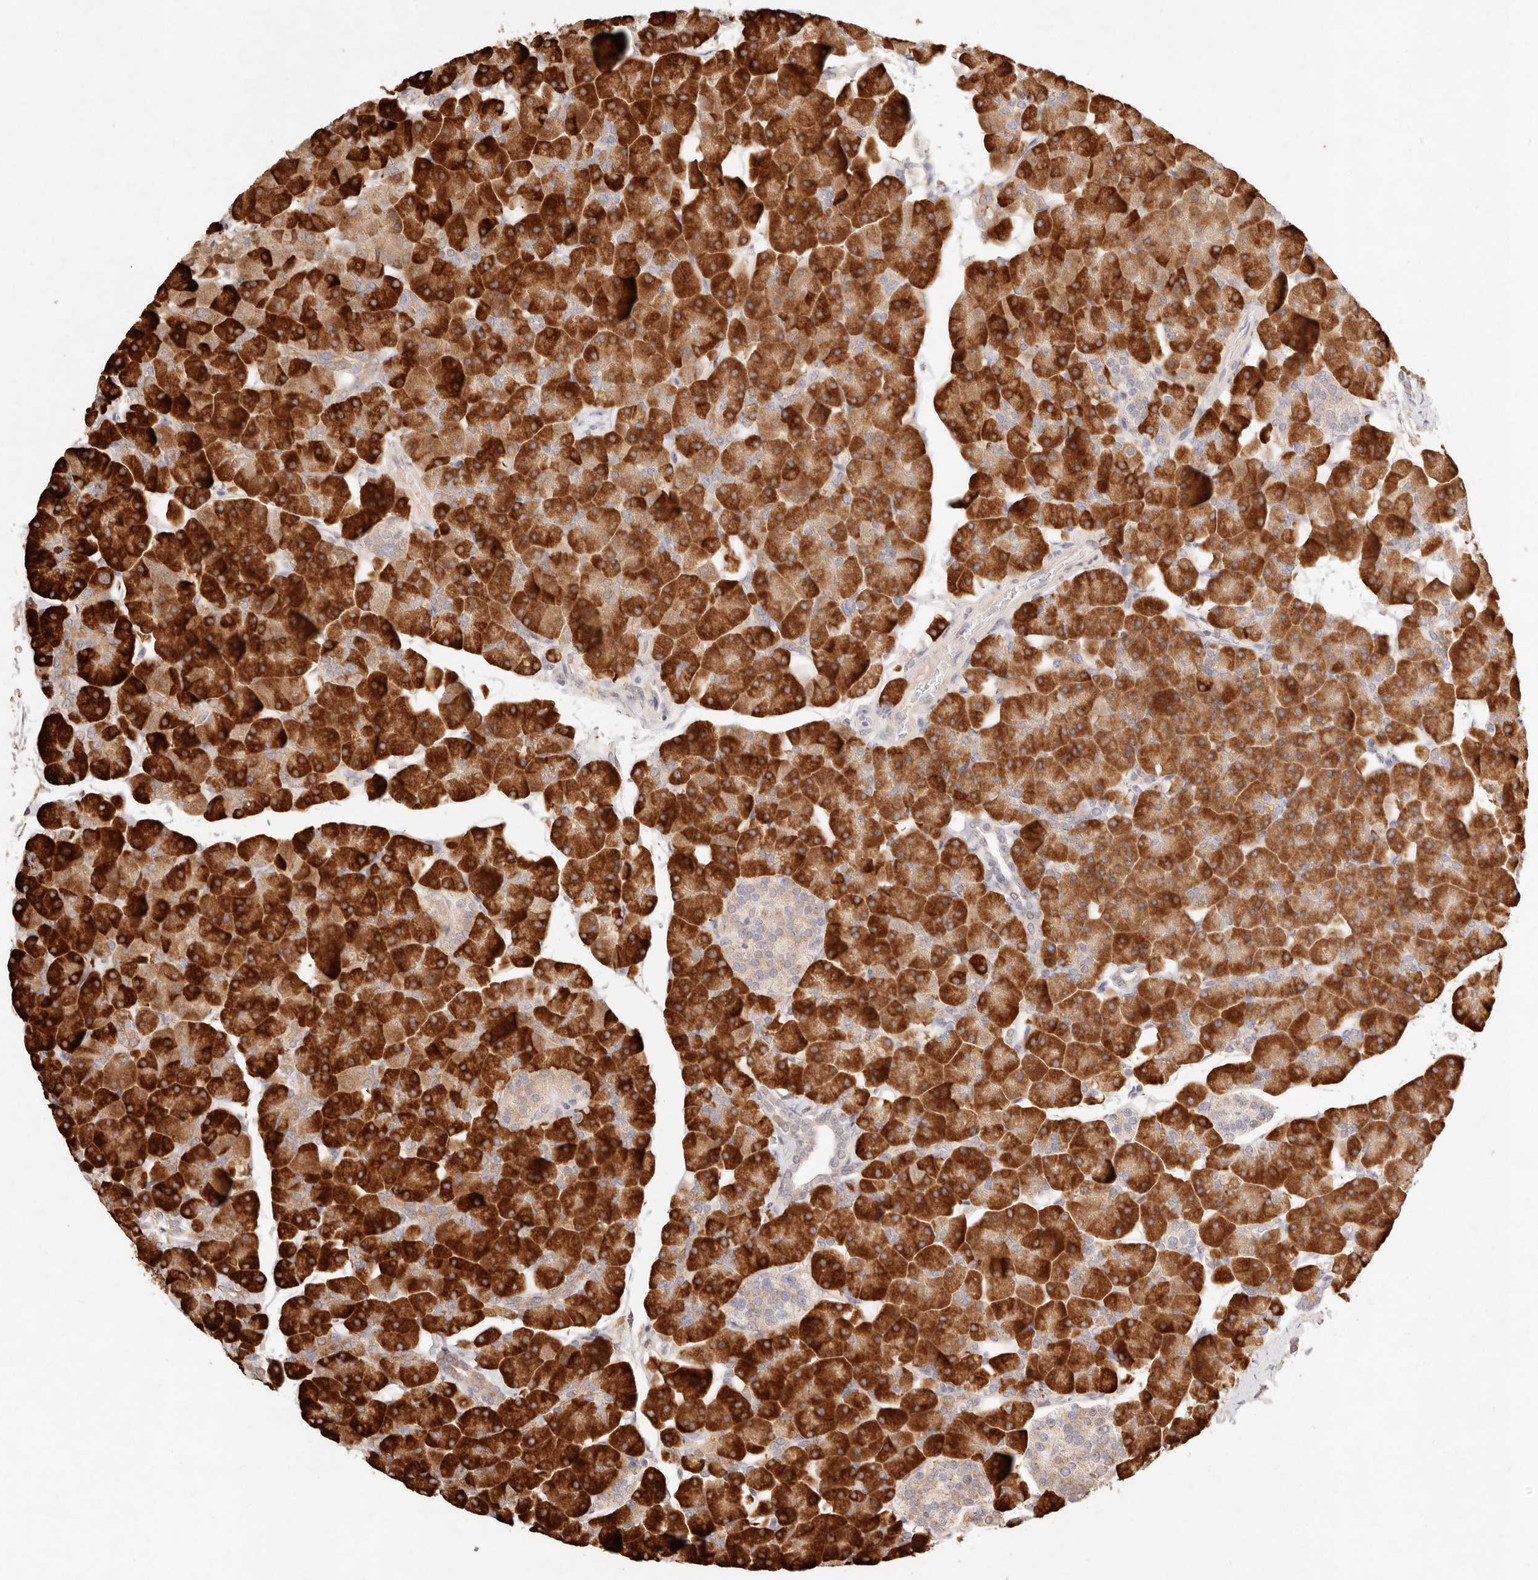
{"staining": {"intensity": "strong", "quantity": ">75%", "location": "cytoplasmic/membranous"}, "tissue": "pancreas", "cell_type": "Exocrine glandular cells", "image_type": "normal", "snomed": [{"axis": "morphology", "description": "Normal tissue, NOS"}, {"axis": "topography", "description": "Pancreas"}], "caption": "A brown stain labels strong cytoplasmic/membranous staining of a protein in exocrine glandular cells of benign human pancreas.", "gene": "C1orf127", "patient": {"sex": "male", "age": 35}}